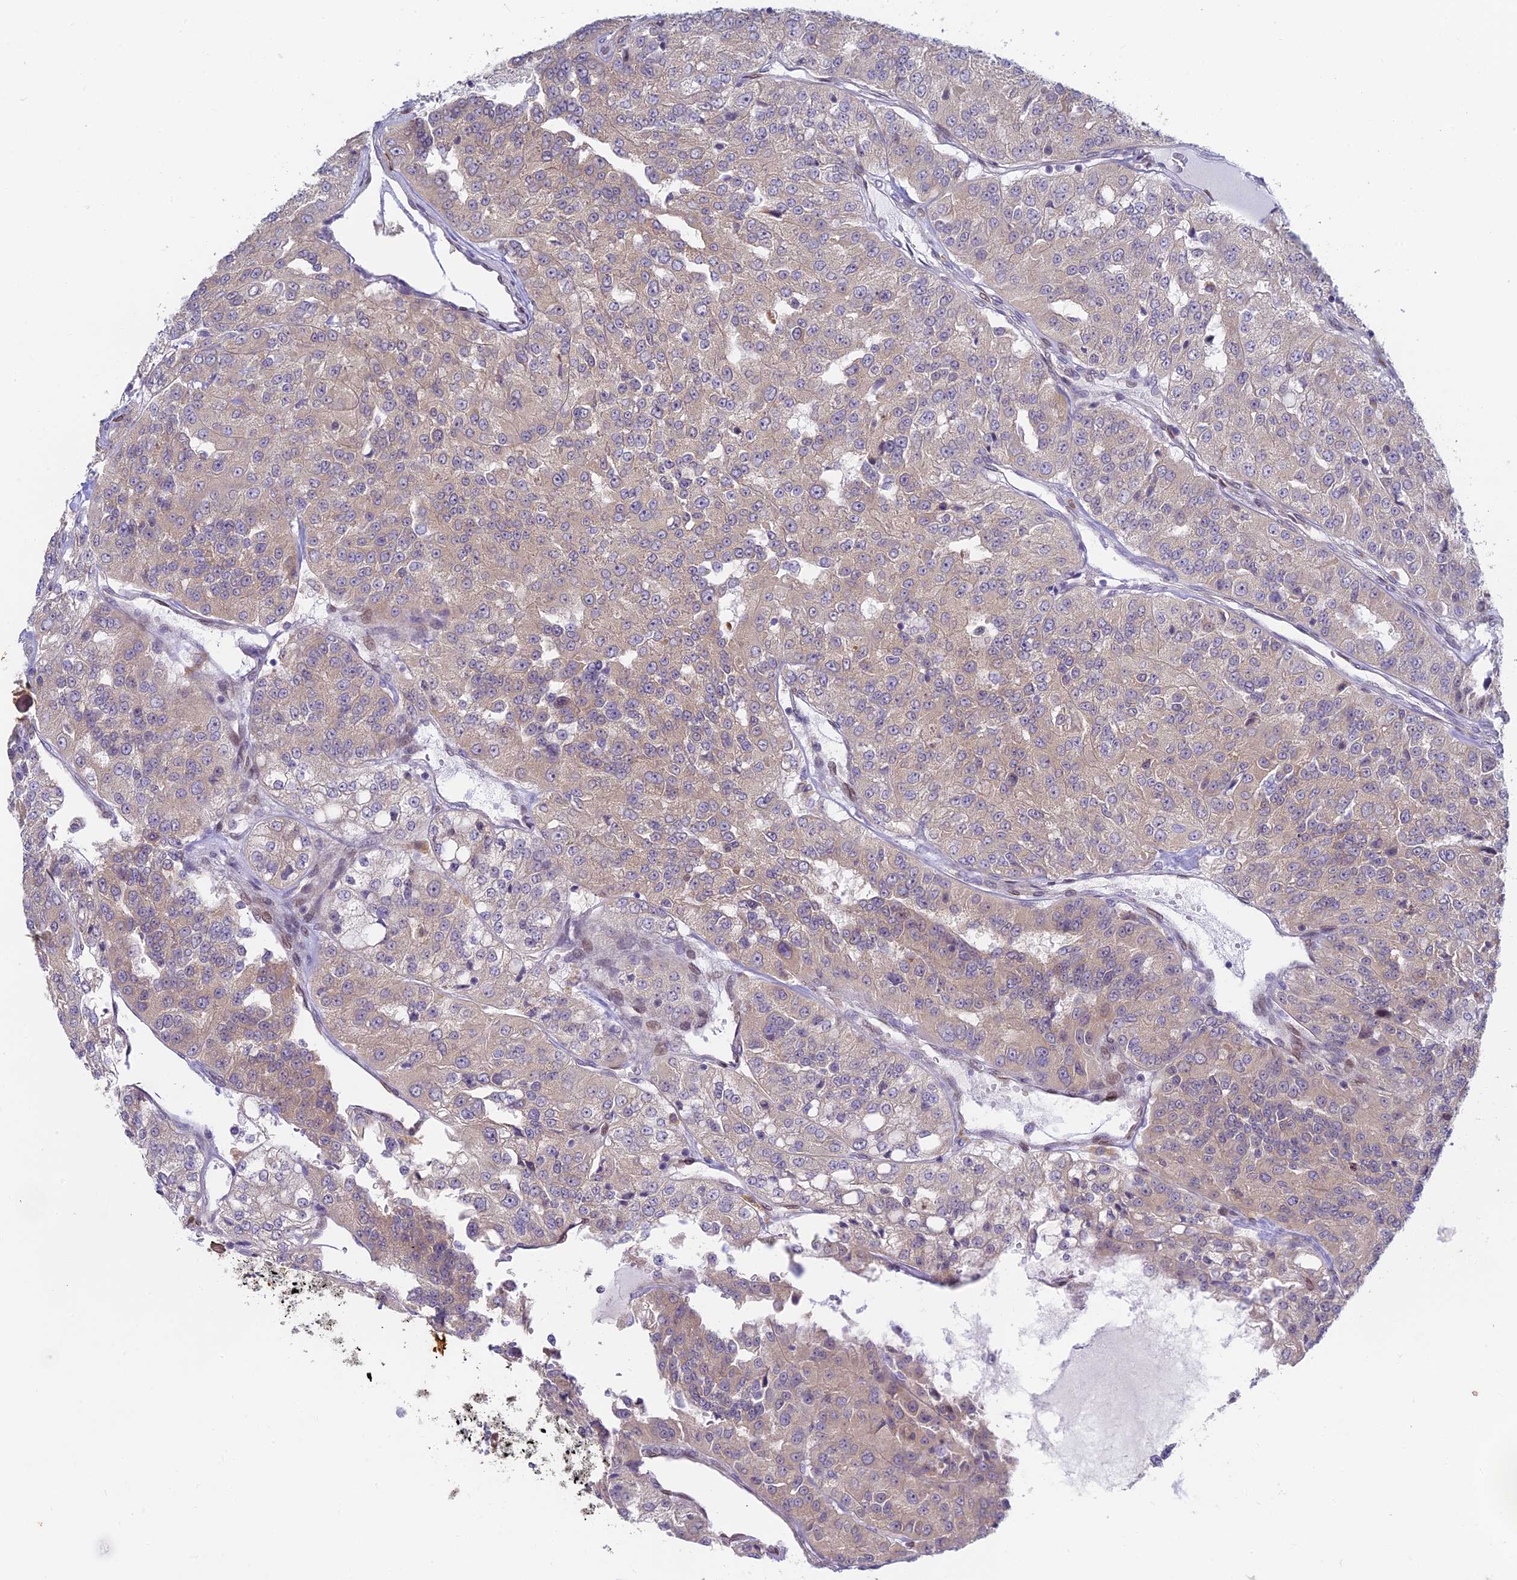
{"staining": {"intensity": "weak", "quantity": "25%-75%", "location": "cytoplasmic/membranous"}, "tissue": "renal cancer", "cell_type": "Tumor cells", "image_type": "cancer", "snomed": [{"axis": "morphology", "description": "Adenocarcinoma, NOS"}, {"axis": "topography", "description": "Kidney"}], "caption": "DAB immunohistochemical staining of human renal cancer (adenocarcinoma) demonstrates weak cytoplasmic/membranous protein expression in approximately 25%-75% of tumor cells.", "gene": "SKIC8", "patient": {"sex": "female", "age": 63}}